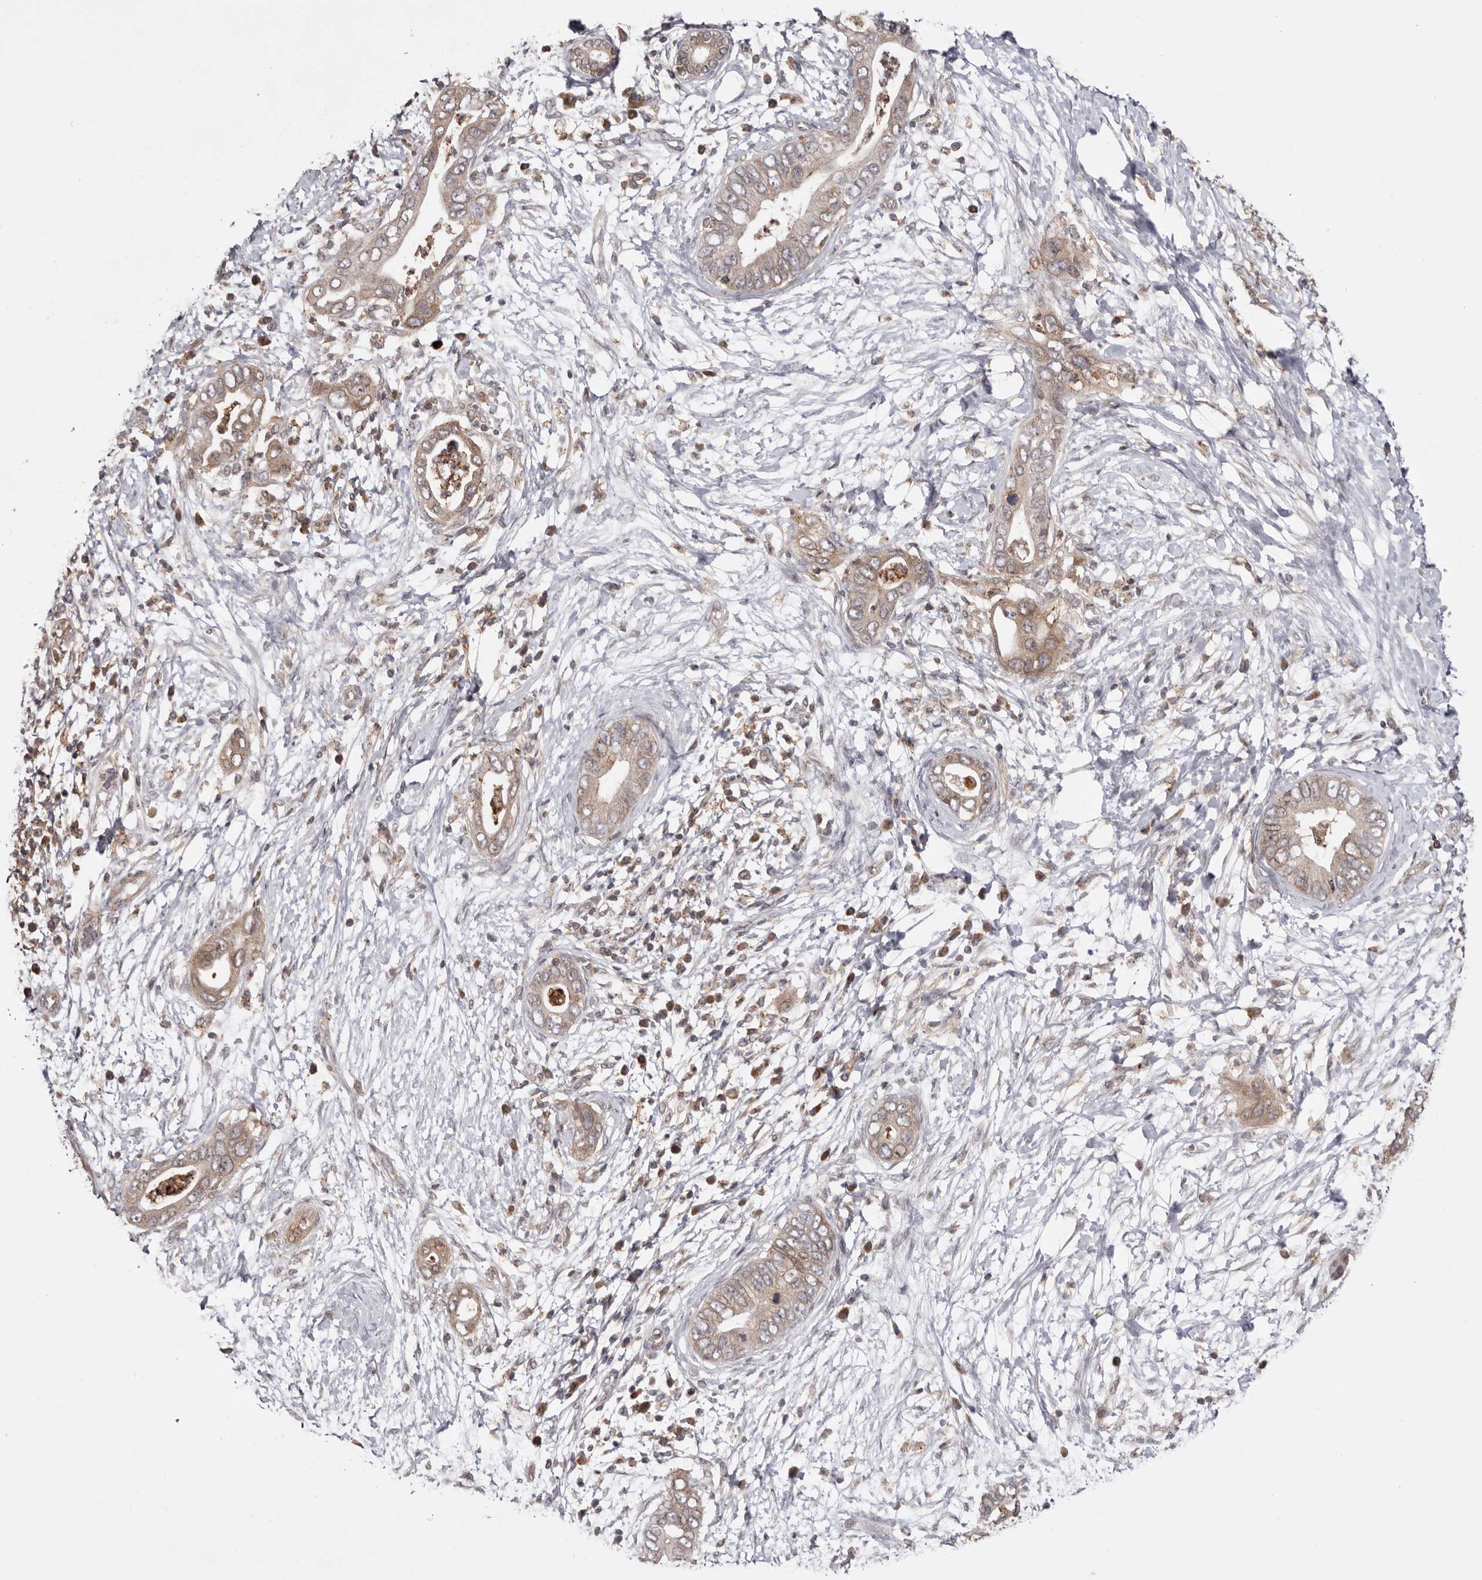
{"staining": {"intensity": "weak", "quantity": "<25%", "location": "cytoplasmic/membranous"}, "tissue": "pancreatic cancer", "cell_type": "Tumor cells", "image_type": "cancer", "snomed": [{"axis": "morphology", "description": "Adenocarcinoma, NOS"}, {"axis": "topography", "description": "Pancreas"}], "caption": "High power microscopy micrograph of an immunohistochemistry (IHC) image of pancreatic cancer, revealing no significant staining in tumor cells. (Brightfield microscopy of DAB immunohistochemistry at high magnification).", "gene": "TMUB1", "patient": {"sex": "male", "age": 75}}